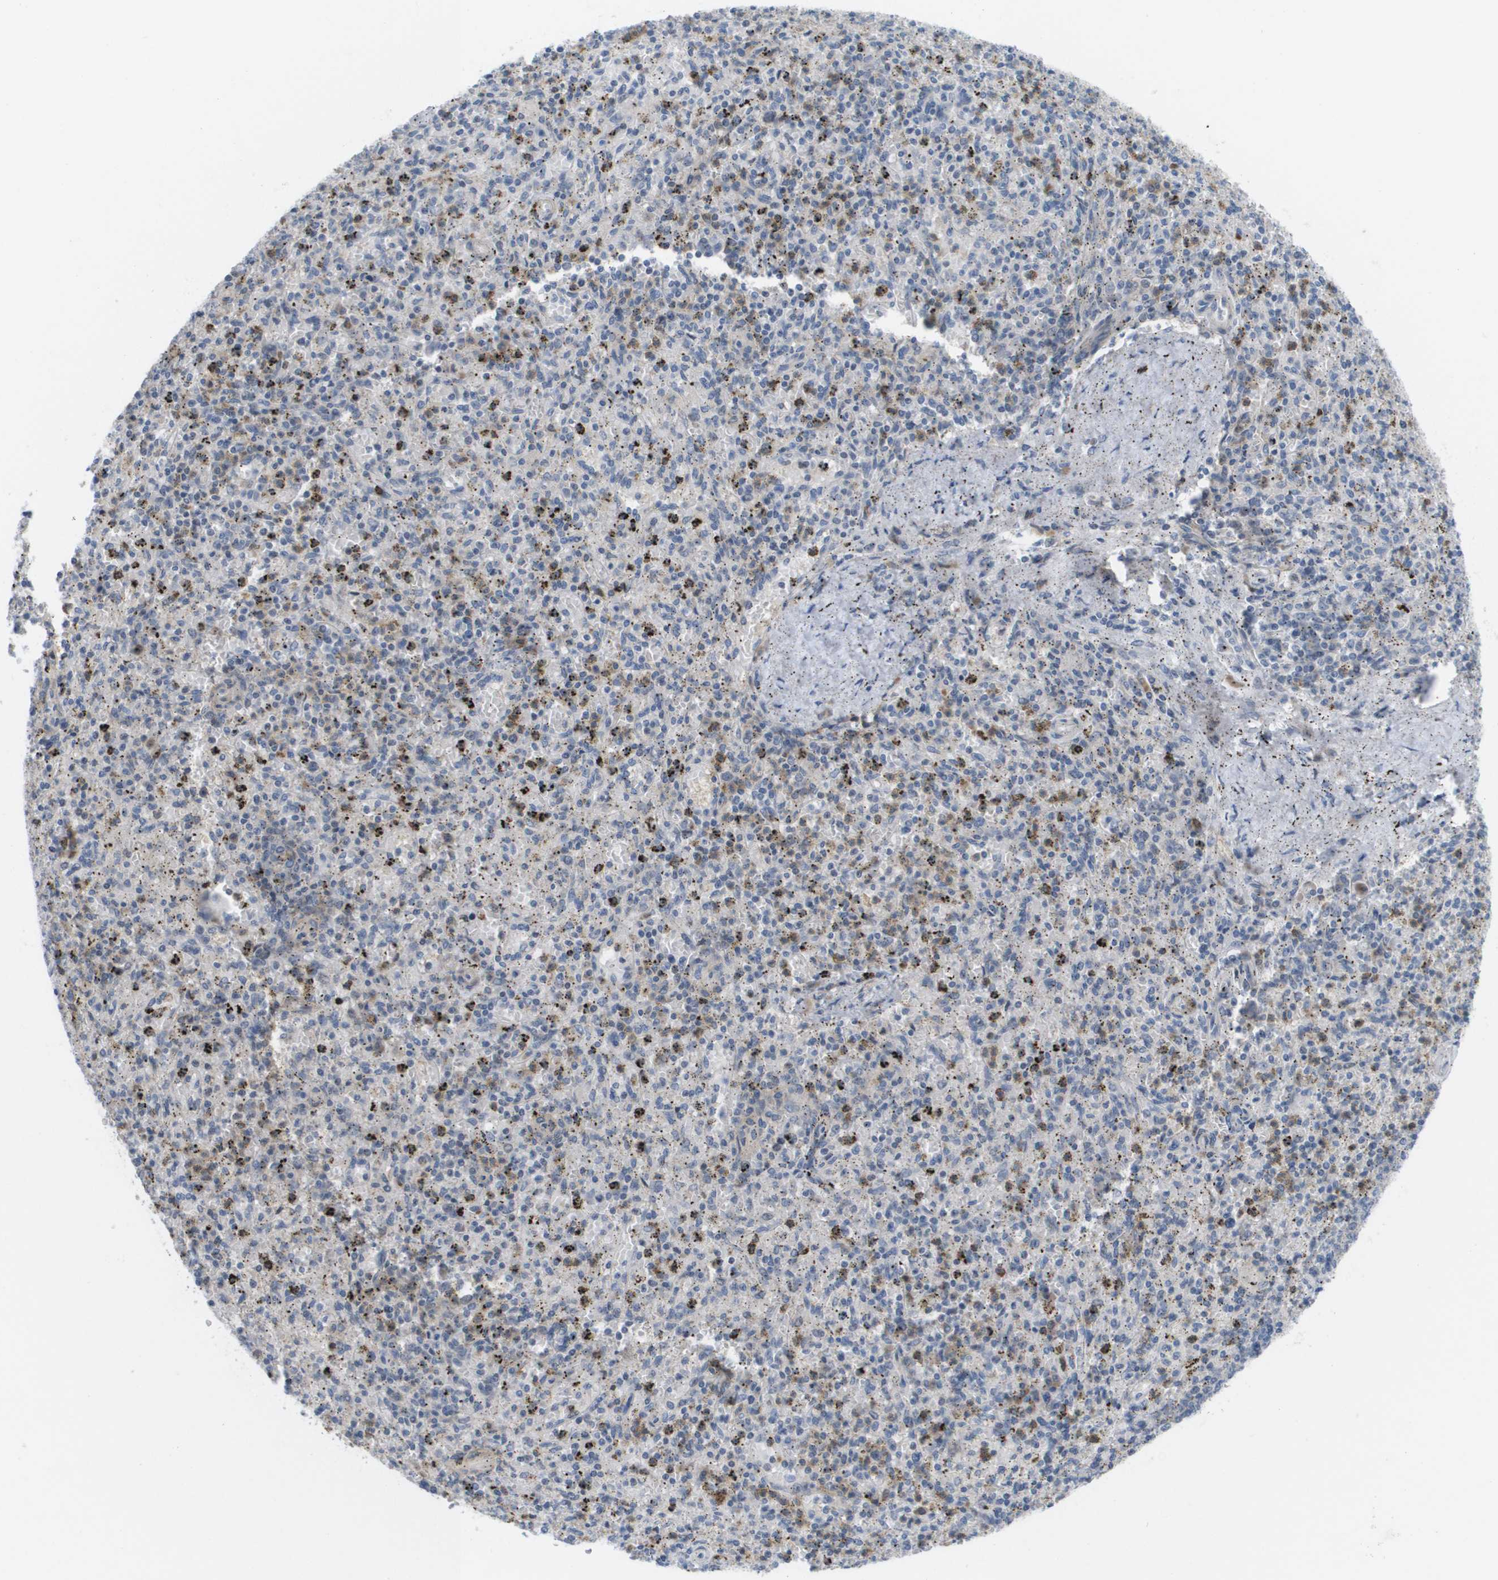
{"staining": {"intensity": "negative", "quantity": "none", "location": "none"}, "tissue": "spleen", "cell_type": "Cells in red pulp", "image_type": "normal", "snomed": [{"axis": "morphology", "description": "Normal tissue, NOS"}, {"axis": "topography", "description": "Spleen"}], "caption": "An immunohistochemistry (IHC) image of normal spleen is shown. There is no staining in cells in red pulp of spleen. (DAB (3,3'-diaminobenzidine) immunohistochemistry (IHC) with hematoxylin counter stain).", "gene": "MARCHF8", "patient": {"sex": "male", "age": 72}}